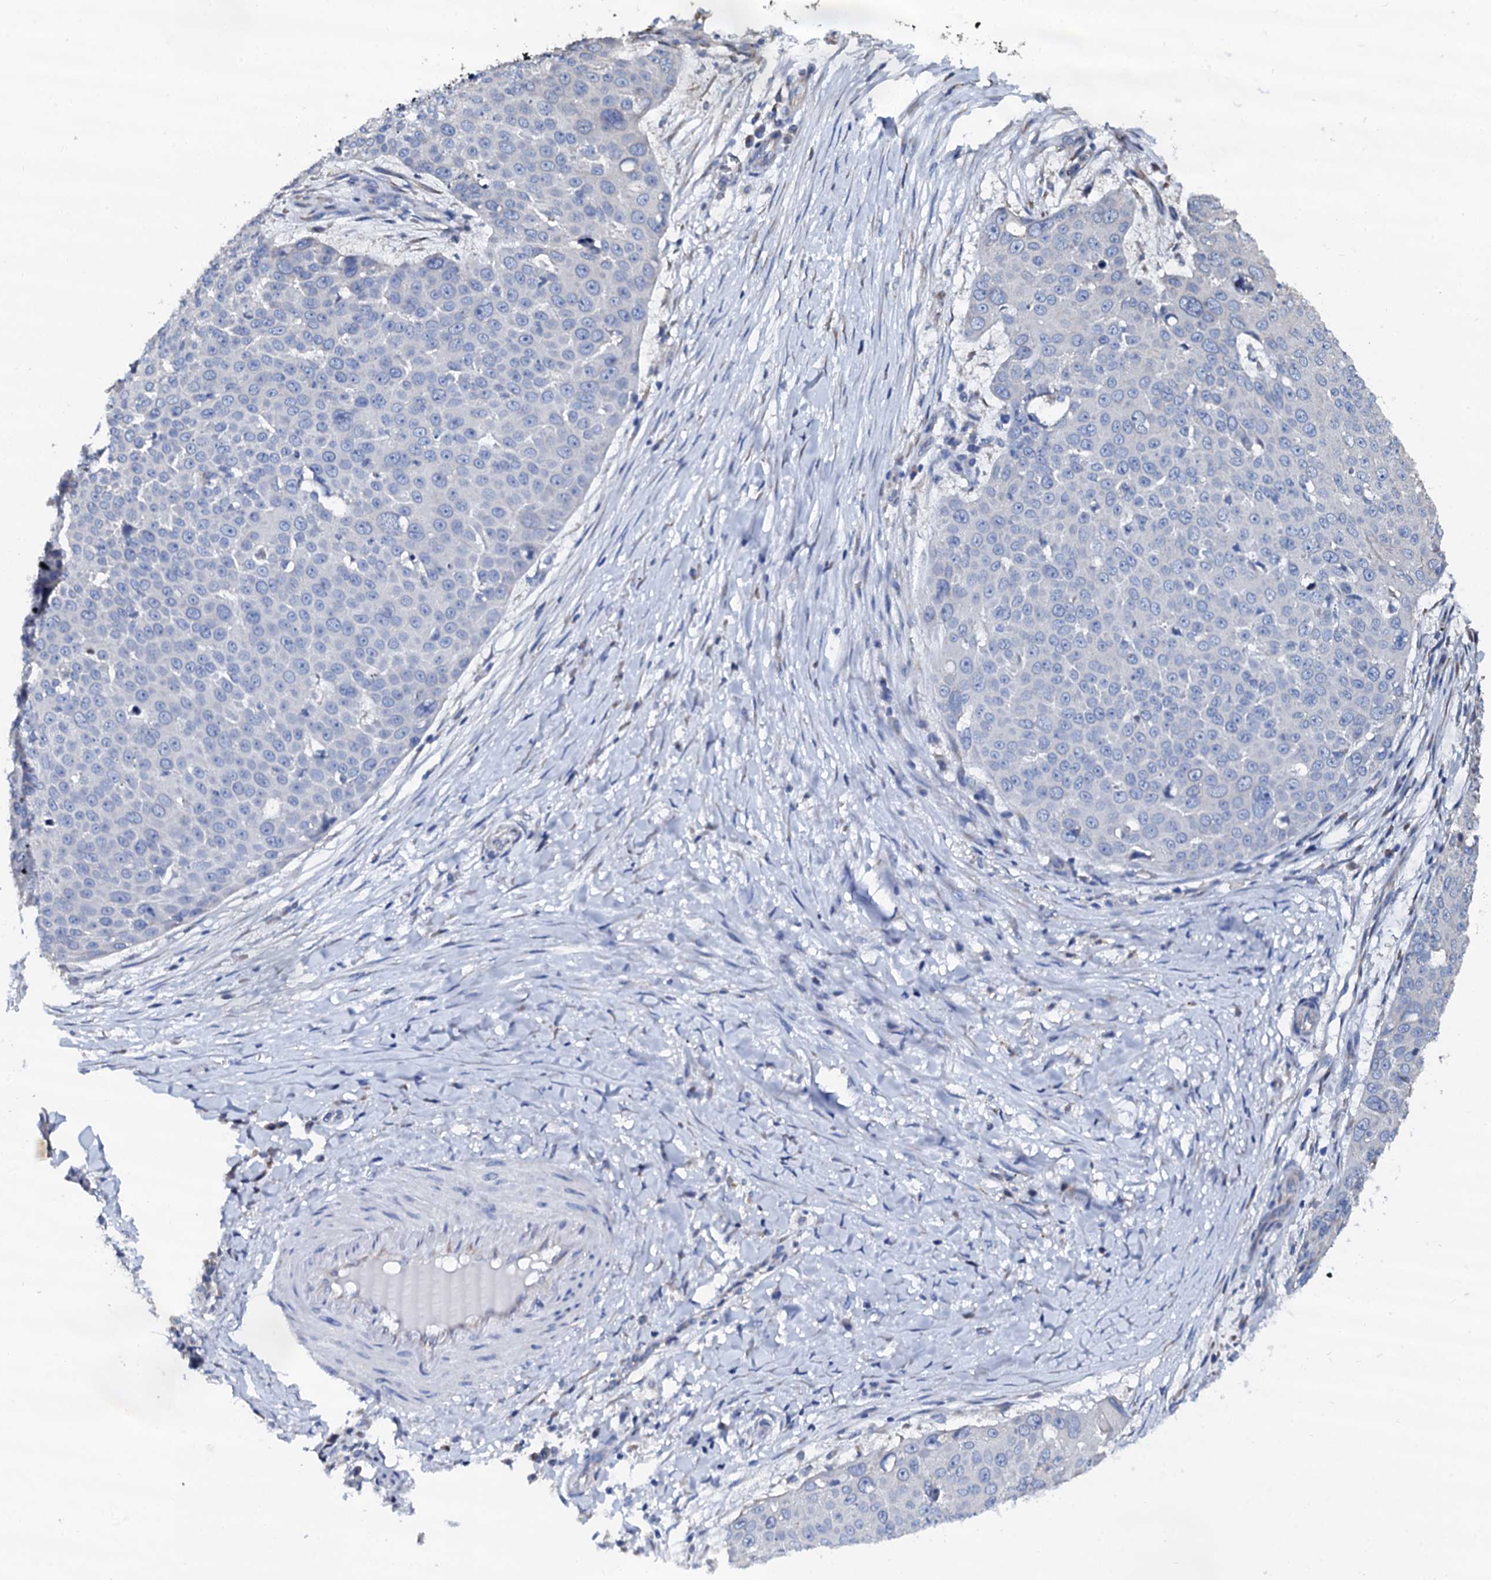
{"staining": {"intensity": "negative", "quantity": "none", "location": "none"}, "tissue": "skin cancer", "cell_type": "Tumor cells", "image_type": "cancer", "snomed": [{"axis": "morphology", "description": "Squamous cell carcinoma, NOS"}, {"axis": "topography", "description": "Skin"}], "caption": "A micrograph of human skin squamous cell carcinoma is negative for staining in tumor cells.", "gene": "AKAP3", "patient": {"sex": "male", "age": 71}}